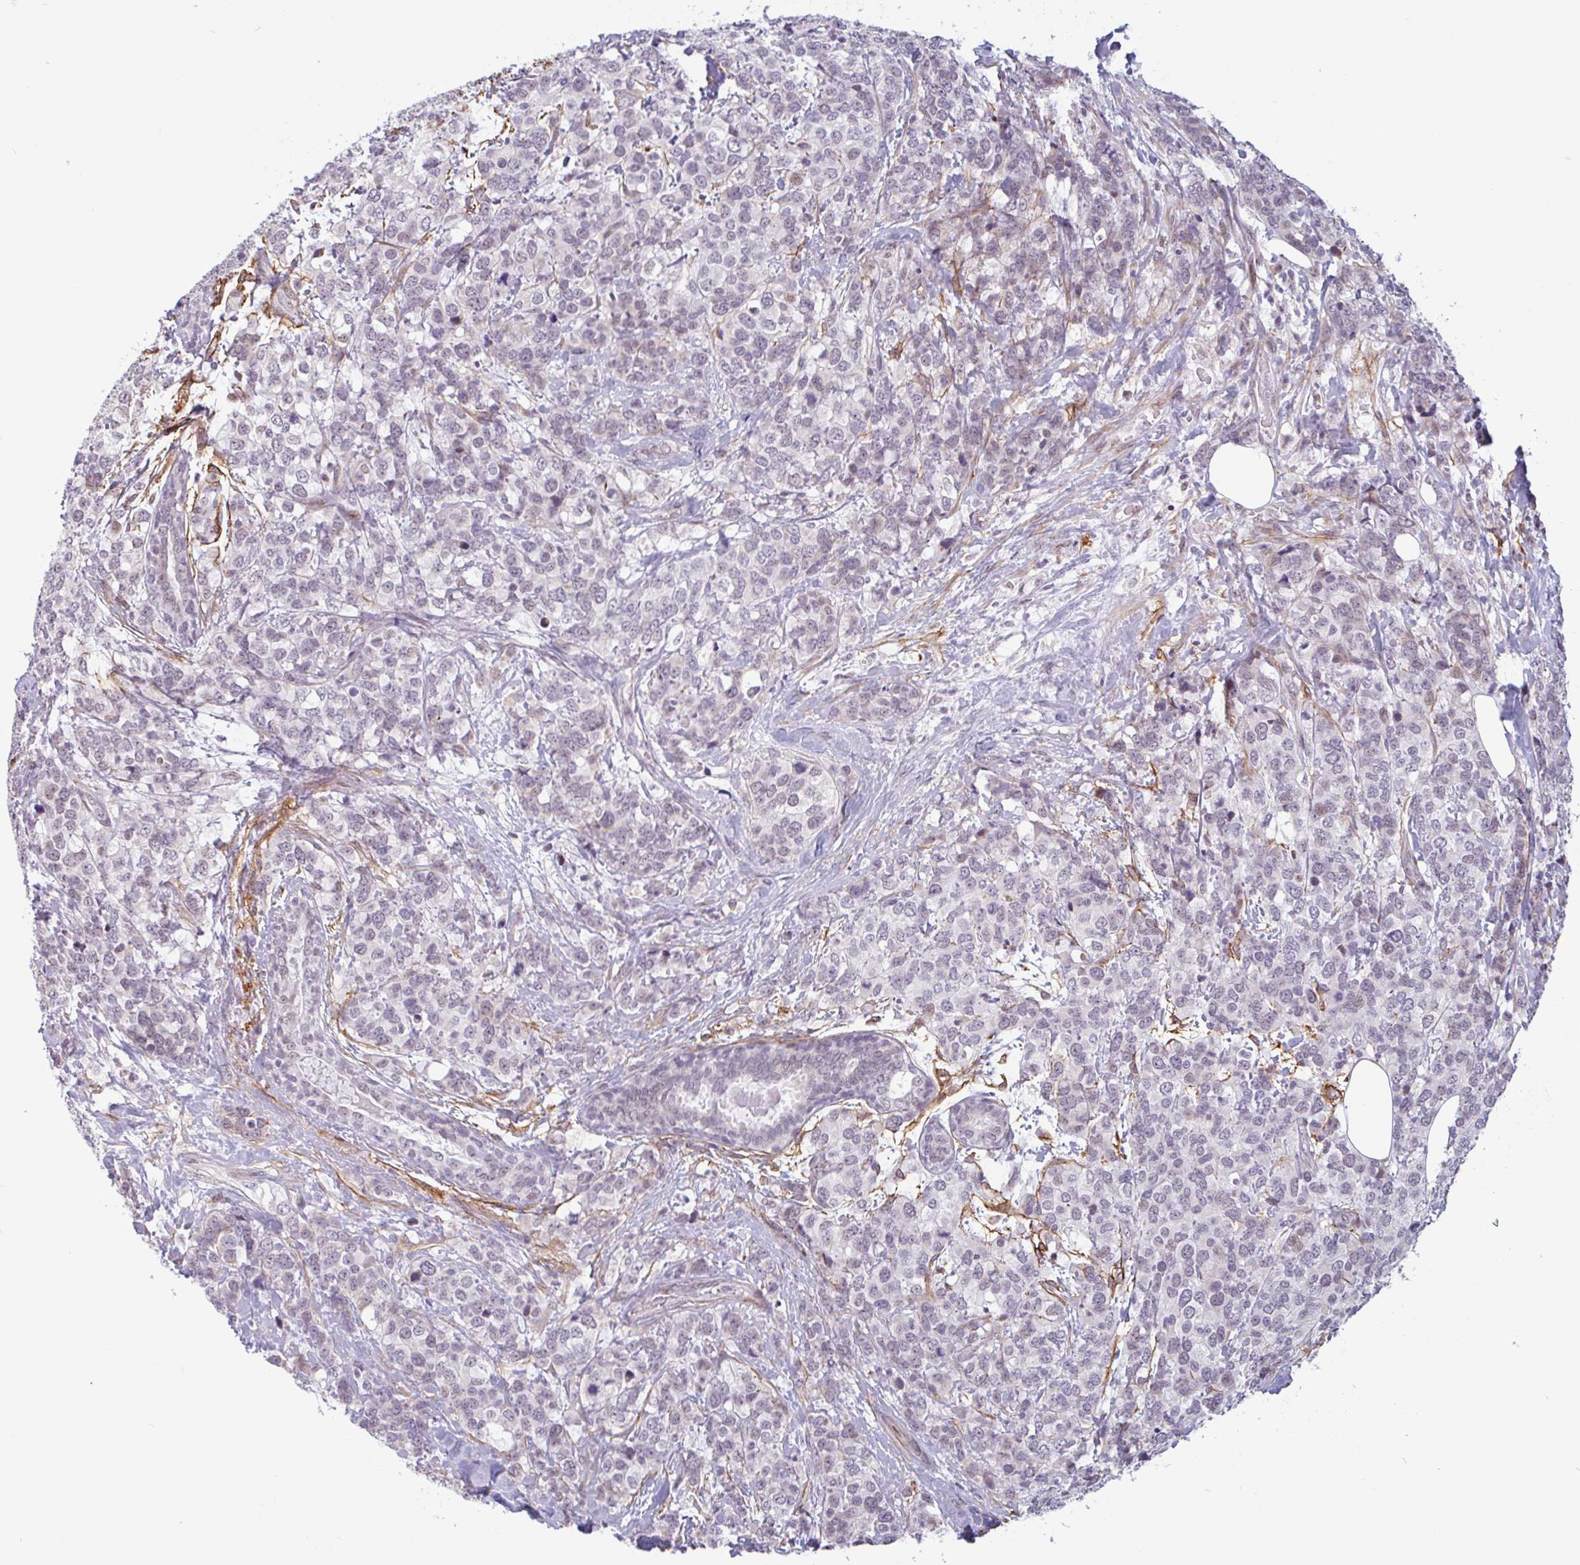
{"staining": {"intensity": "negative", "quantity": "none", "location": "none"}, "tissue": "breast cancer", "cell_type": "Tumor cells", "image_type": "cancer", "snomed": [{"axis": "morphology", "description": "Lobular carcinoma"}, {"axis": "topography", "description": "Breast"}], "caption": "A high-resolution image shows IHC staining of breast cancer (lobular carcinoma), which shows no significant expression in tumor cells.", "gene": "TMEM119", "patient": {"sex": "female", "age": 59}}